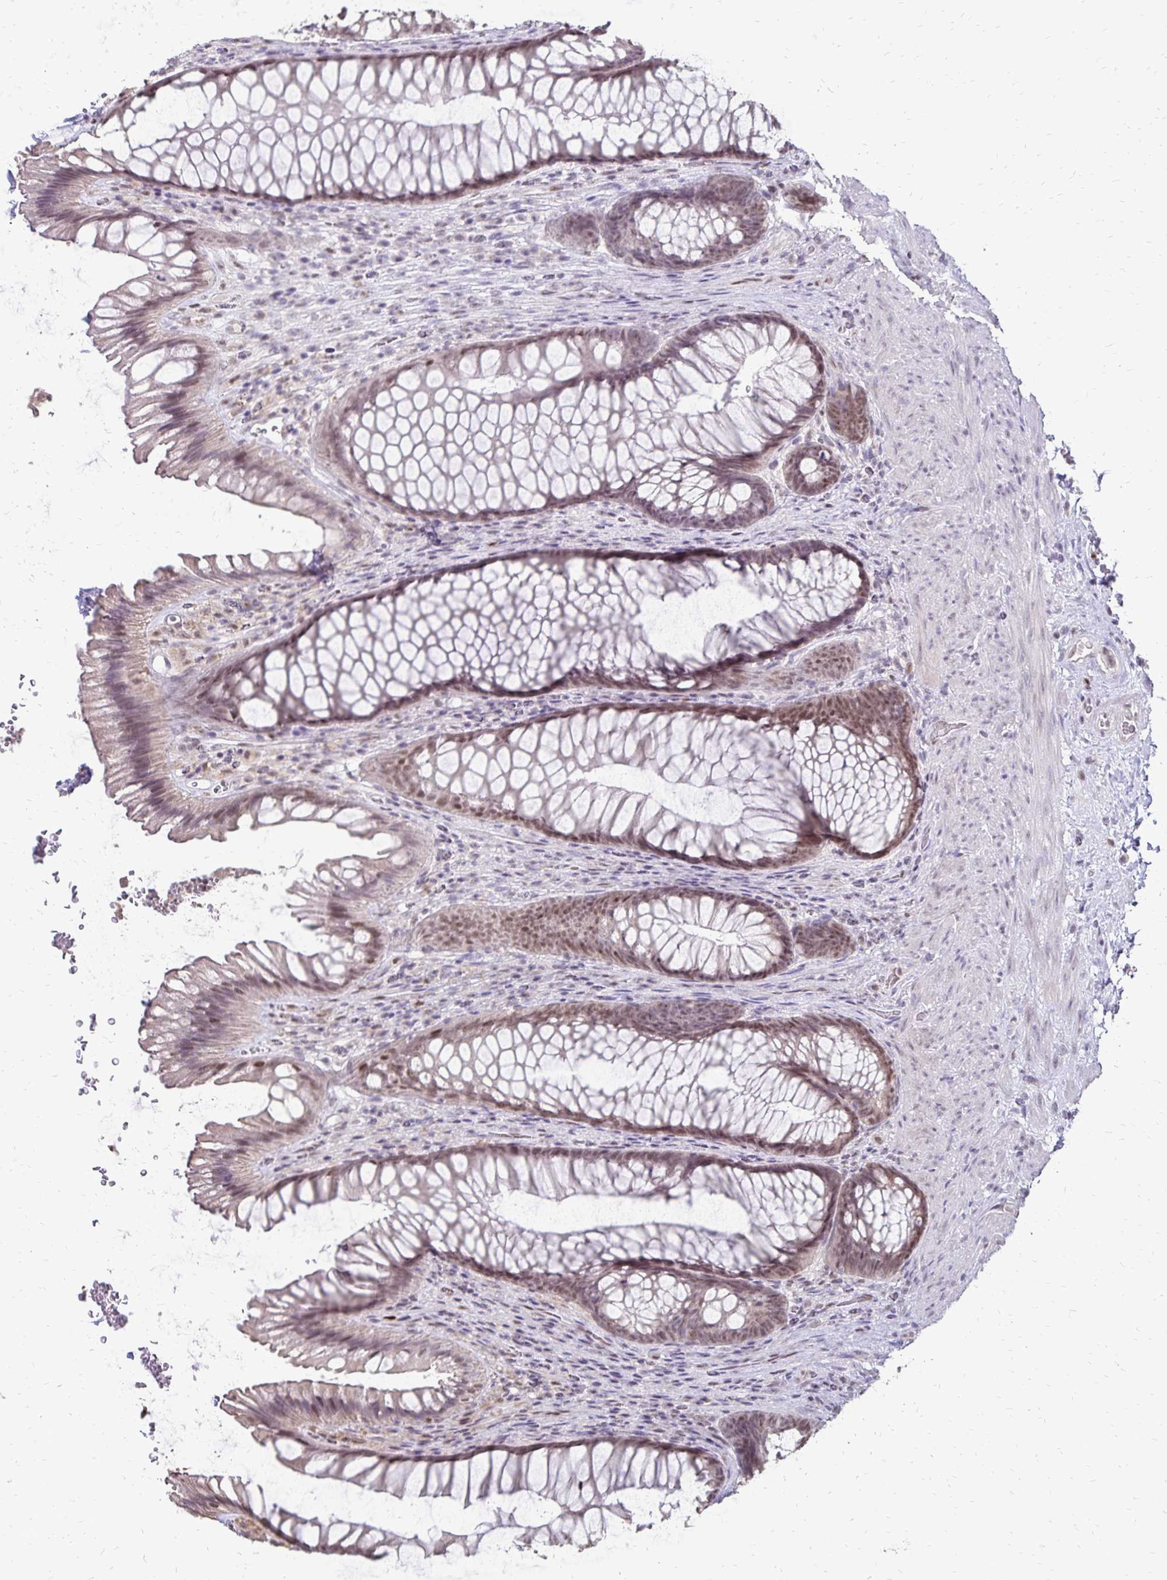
{"staining": {"intensity": "moderate", "quantity": ">75%", "location": "cytoplasmic/membranous,nuclear"}, "tissue": "rectum", "cell_type": "Glandular cells", "image_type": "normal", "snomed": [{"axis": "morphology", "description": "Normal tissue, NOS"}, {"axis": "topography", "description": "Rectum"}], "caption": "Immunohistochemical staining of unremarkable rectum shows moderate cytoplasmic/membranous,nuclear protein staining in approximately >75% of glandular cells. (Stains: DAB in brown, nuclei in blue, Microscopy: brightfield microscopy at high magnification).", "gene": "POLB", "patient": {"sex": "male", "age": 53}}